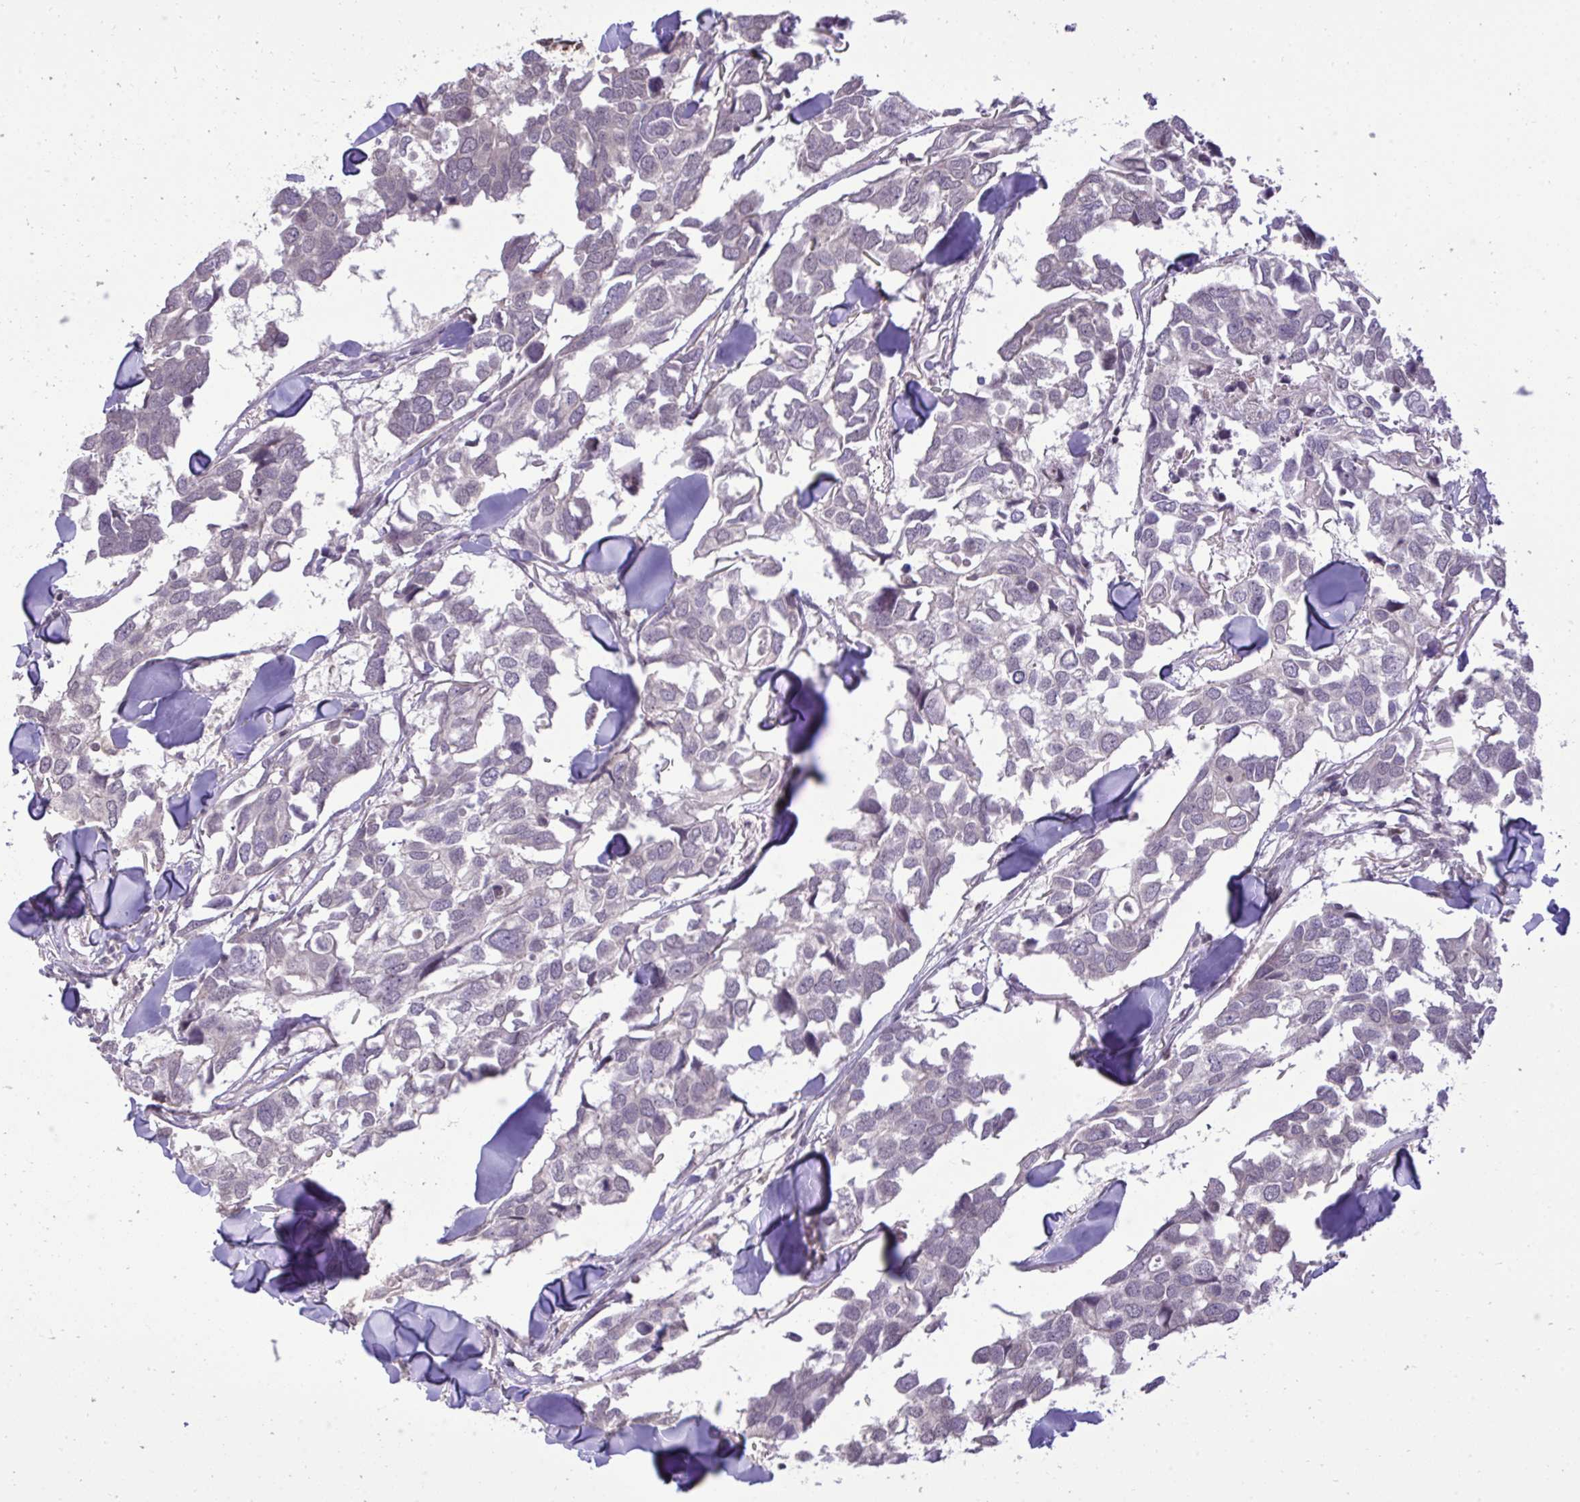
{"staining": {"intensity": "negative", "quantity": "none", "location": "none"}, "tissue": "breast cancer", "cell_type": "Tumor cells", "image_type": "cancer", "snomed": [{"axis": "morphology", "description": "Duct carcinoma"}, {"axis": "topography", "description": "Breast"}], "caption": "The image shows no staining of tumor cells in breast cancer (infiltrating ductal carcinoma).", "gene": "CYP20A1", "patient": {"sex": "female", "age": 83}}